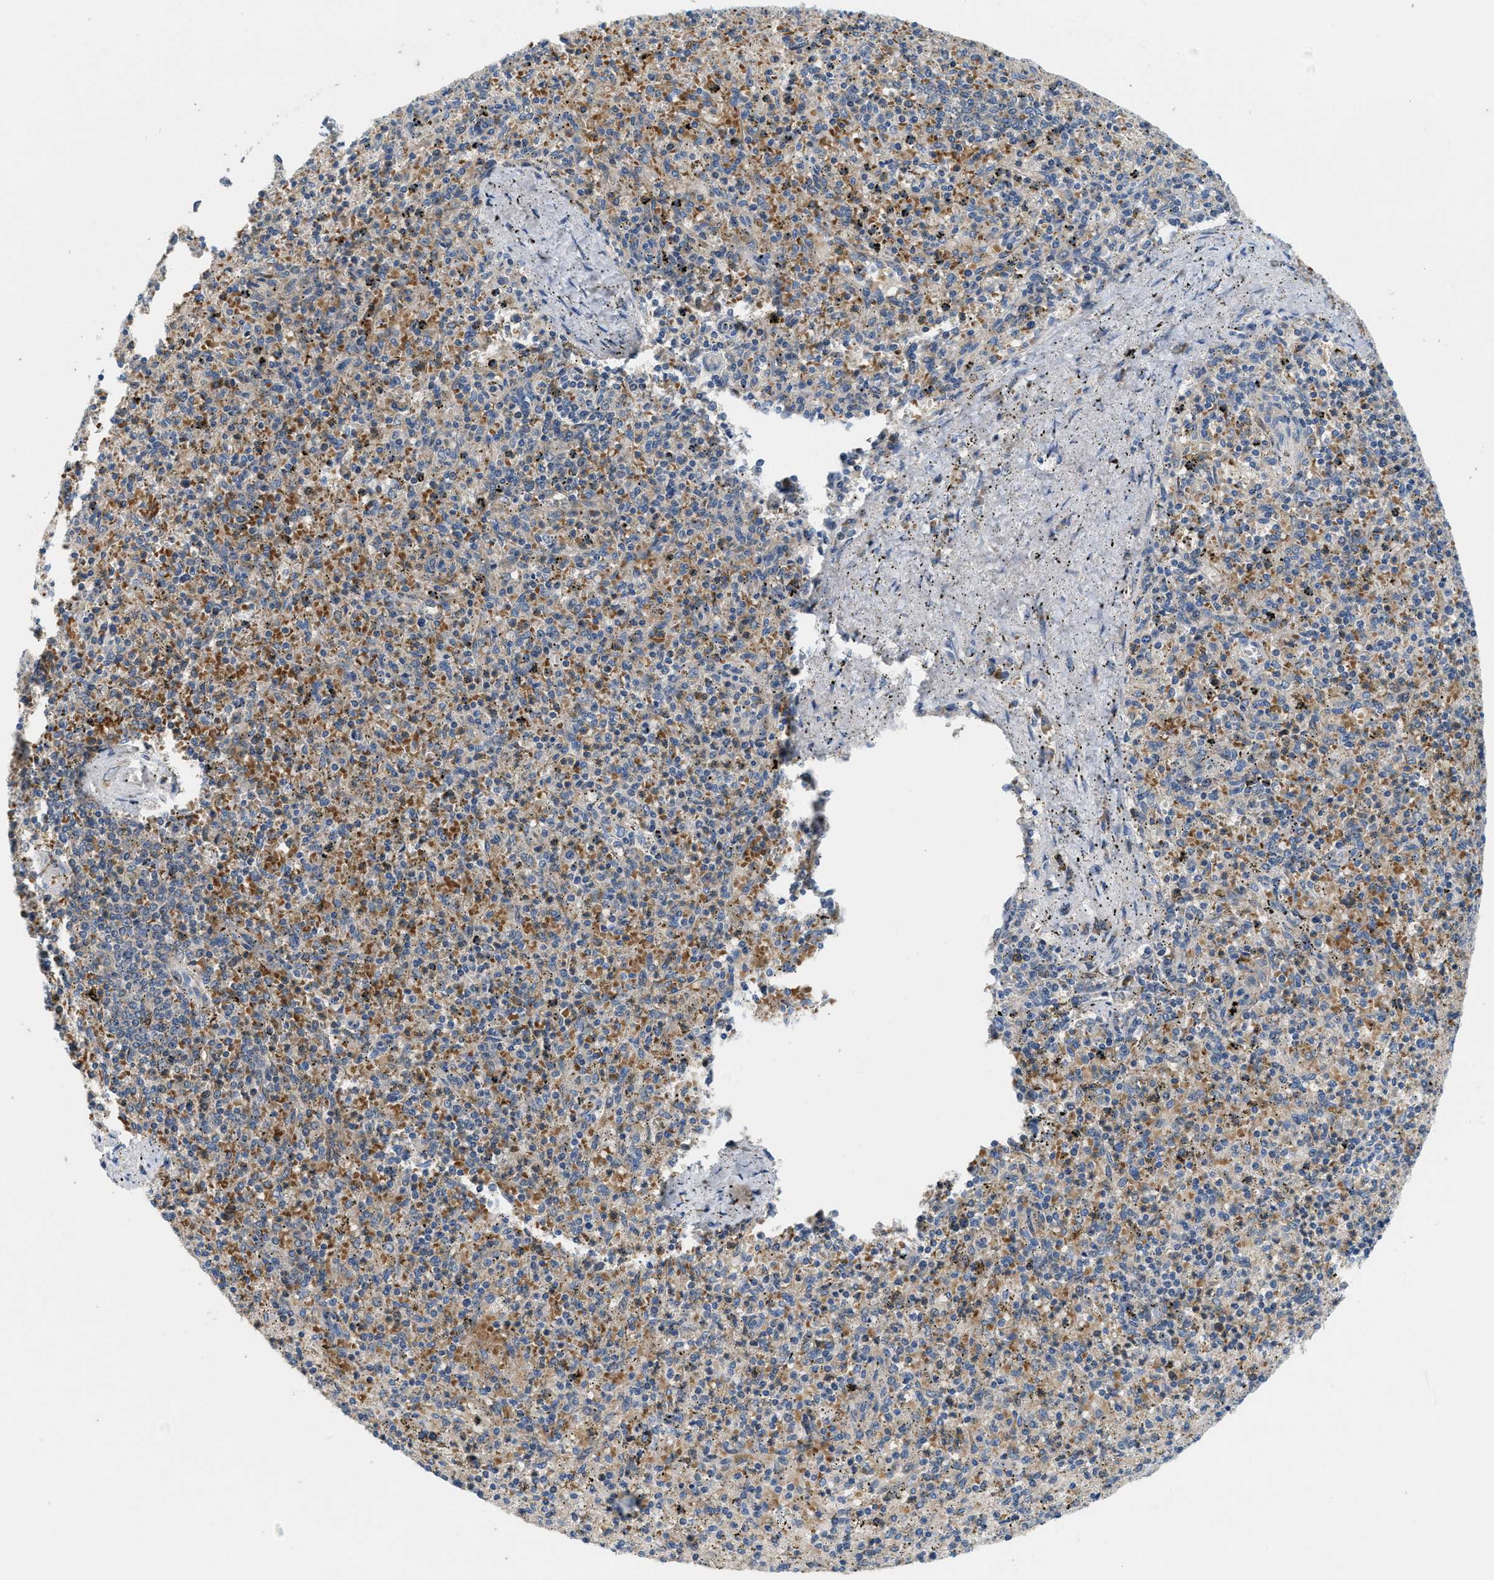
{"staining": {"intensity": "moderate", "quantity": ">75%", "location": "cytoplasmic/membranous"}, "tissue": "spleen", "cell_type": "Cells in red pulp", "image_type": "normal", "snomed": [{"axis": "morphology", "description": "Normal tissue, NOS"}, {"axis": "topography", "description": "Spleen"}], "caption": "The histopathology image demonstrates a brown stain indicating the presence of a protein in the cytoplasmic/membranous of cells in red pulp in spleen. The protein of interest is stained brown, and the nuclei are stained in blue (DAB (3,3'-diaminobenzidine) IHC with brightfield microscopy, high magnification).", "gene": "DGKE", "patient": {"sex": "male", "age": 72}}